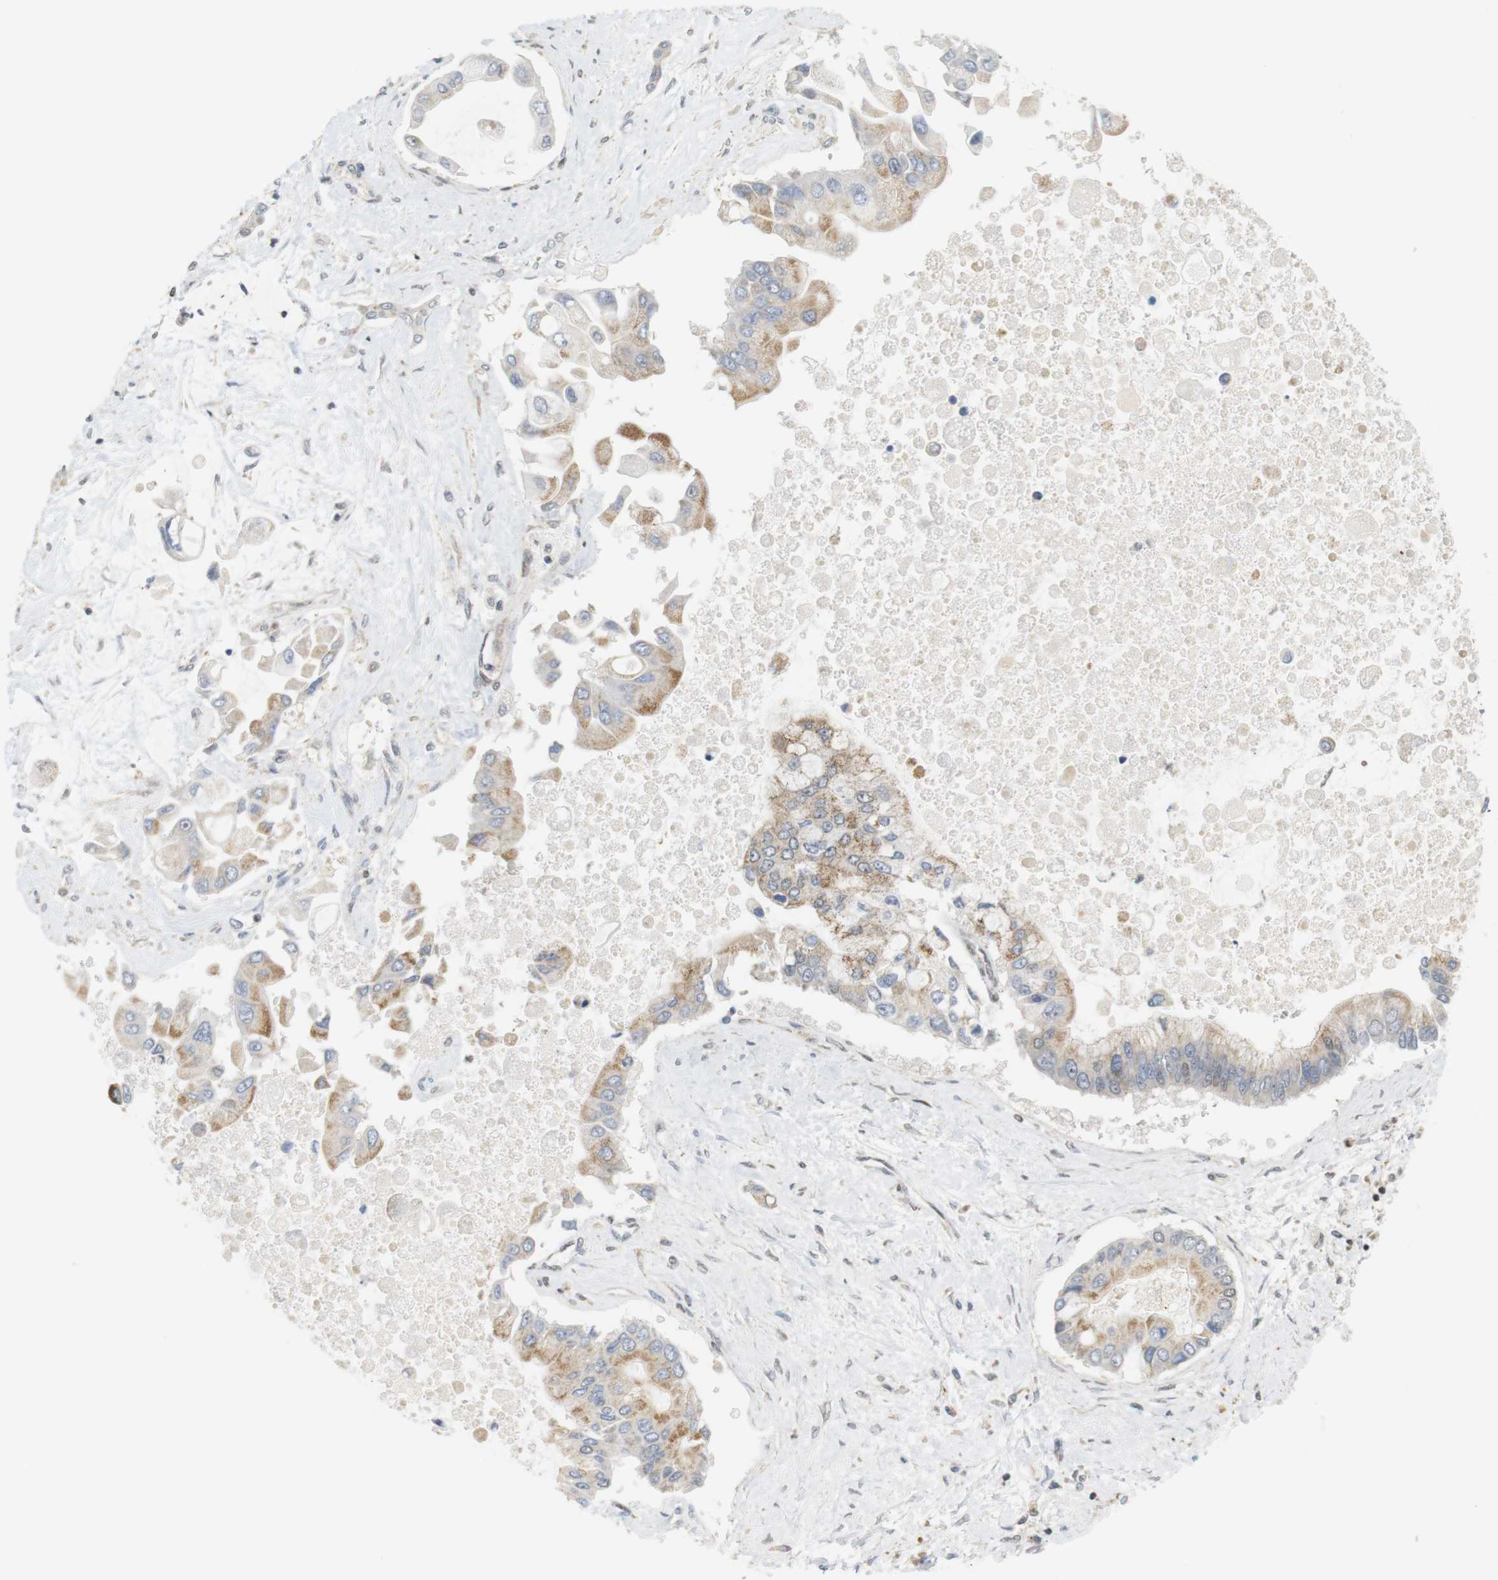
{"staining": {"intensity": "moderate", "quantity": ">75%", "location": "cytoplasmic/membranous"}, "tissue": "liver cancer", "cell_type": "Tumor cells", "image_type": "cancer", "snomed": [{"axis": "morphology", "description": "Cholangiocarcinoma"}, {"axis": "topography", "description": "Liver"}], "caption": "Tumor cells display medium levels of moderate cytoplasmic/membranous positivity in about >75% of cells in human liver cancer (cholangiocarcinoma).", "gene": "BRD4", "patient": {"sex": "male", "age": 50}}